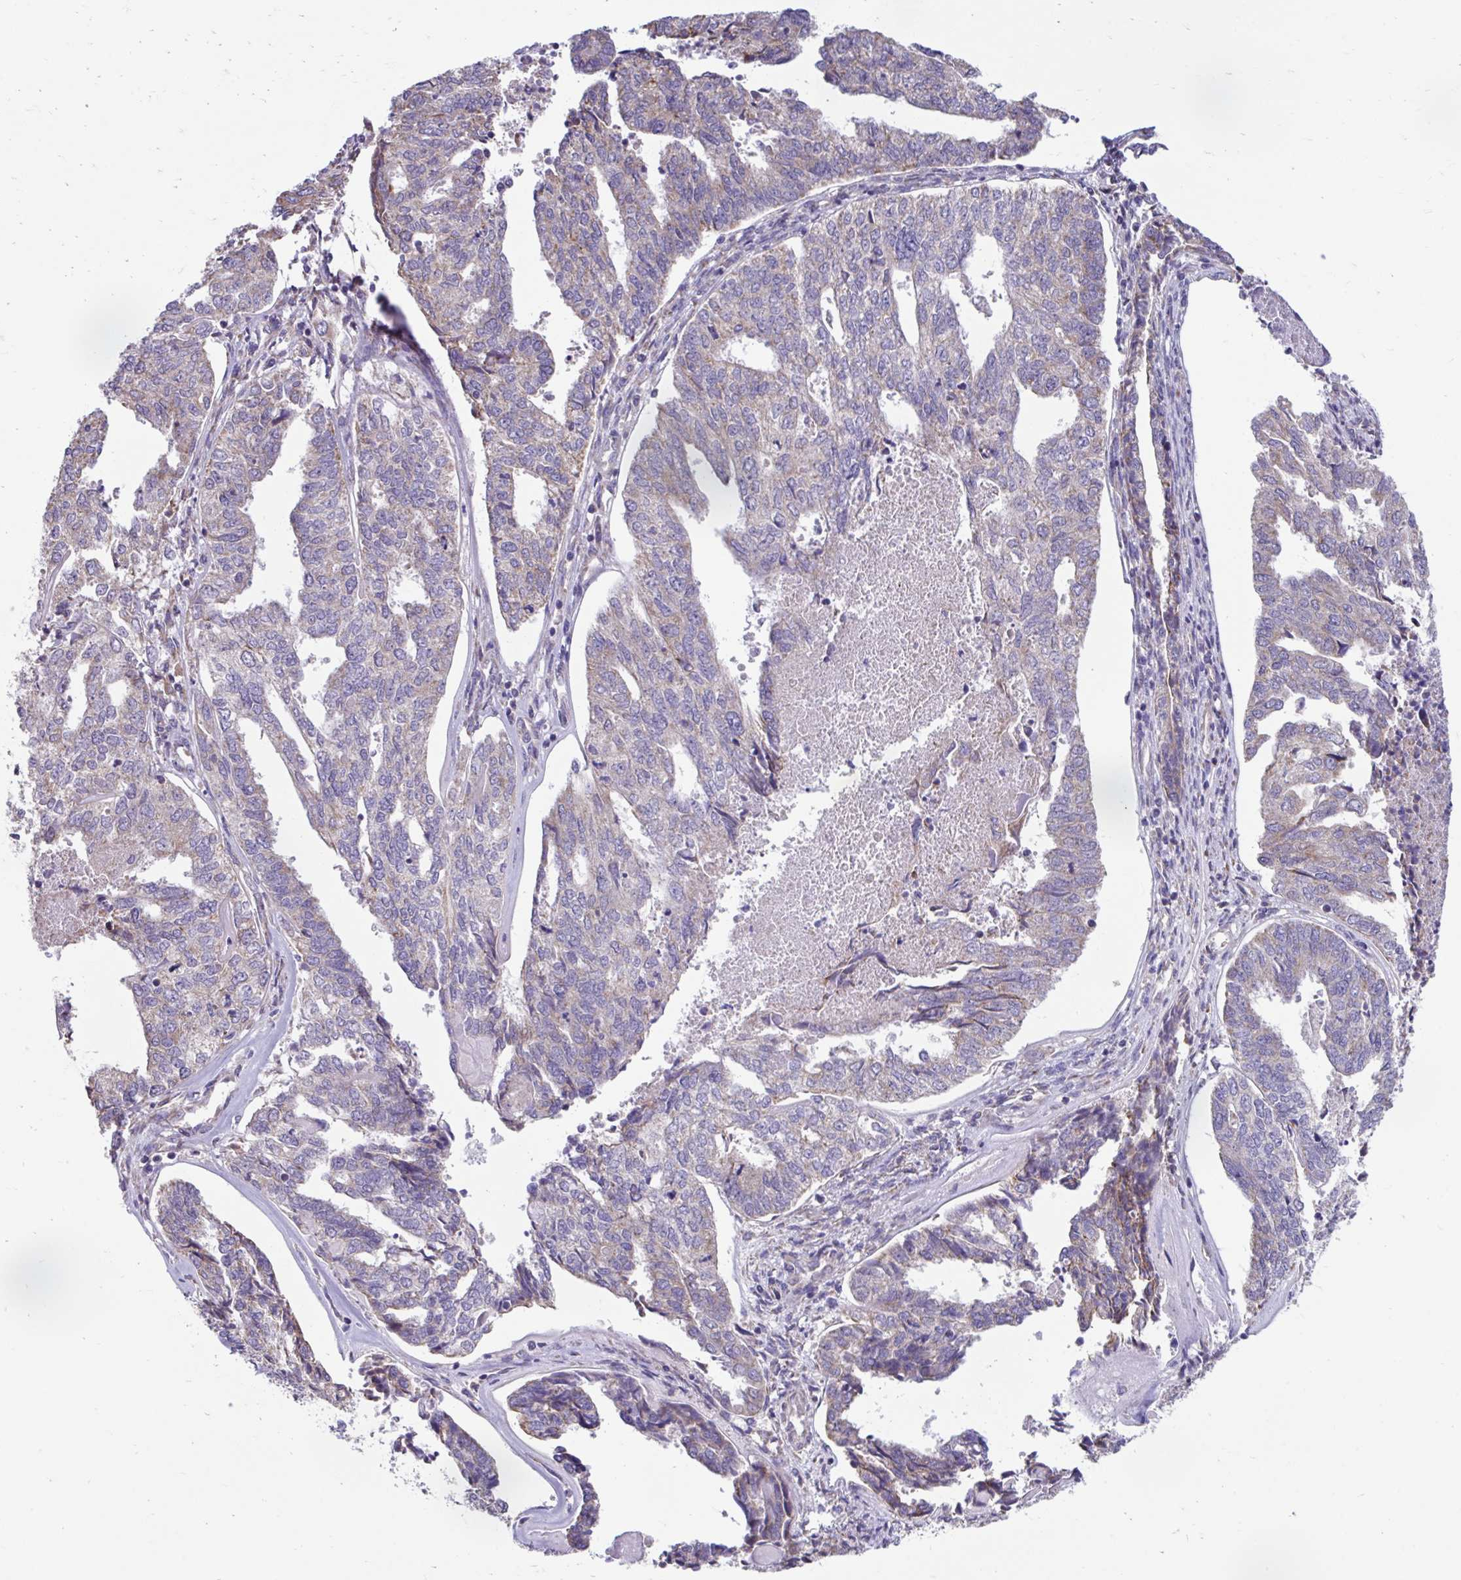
{"staining": {"intensity": "weak", "quantity": "25%-75%", "location": "cytoplasmic/membranous"}, "tissue": "endometrial cancer", "cell_type": "Tumor cells", "image_type": "cancer", "snomed": [{"axis": "morphology", "description": "Adenocarcinoma, NOS"}, {"axis": "topography", "description": "Endometrium"}], "caption": "Tumor cells display low levels of weak cytoplasmic/membranous expression in about 25%-75% of cells in human endometrial cancer (adenocarcinoma). The protein is stained brown, and the nuclei are stained in blue (DAB (3,3'-diaminobenzidine) IHC with brightfield microscopy, high magnification).", "gene": "LINGO4", "patient": {"sex": "female", "age": 73}}